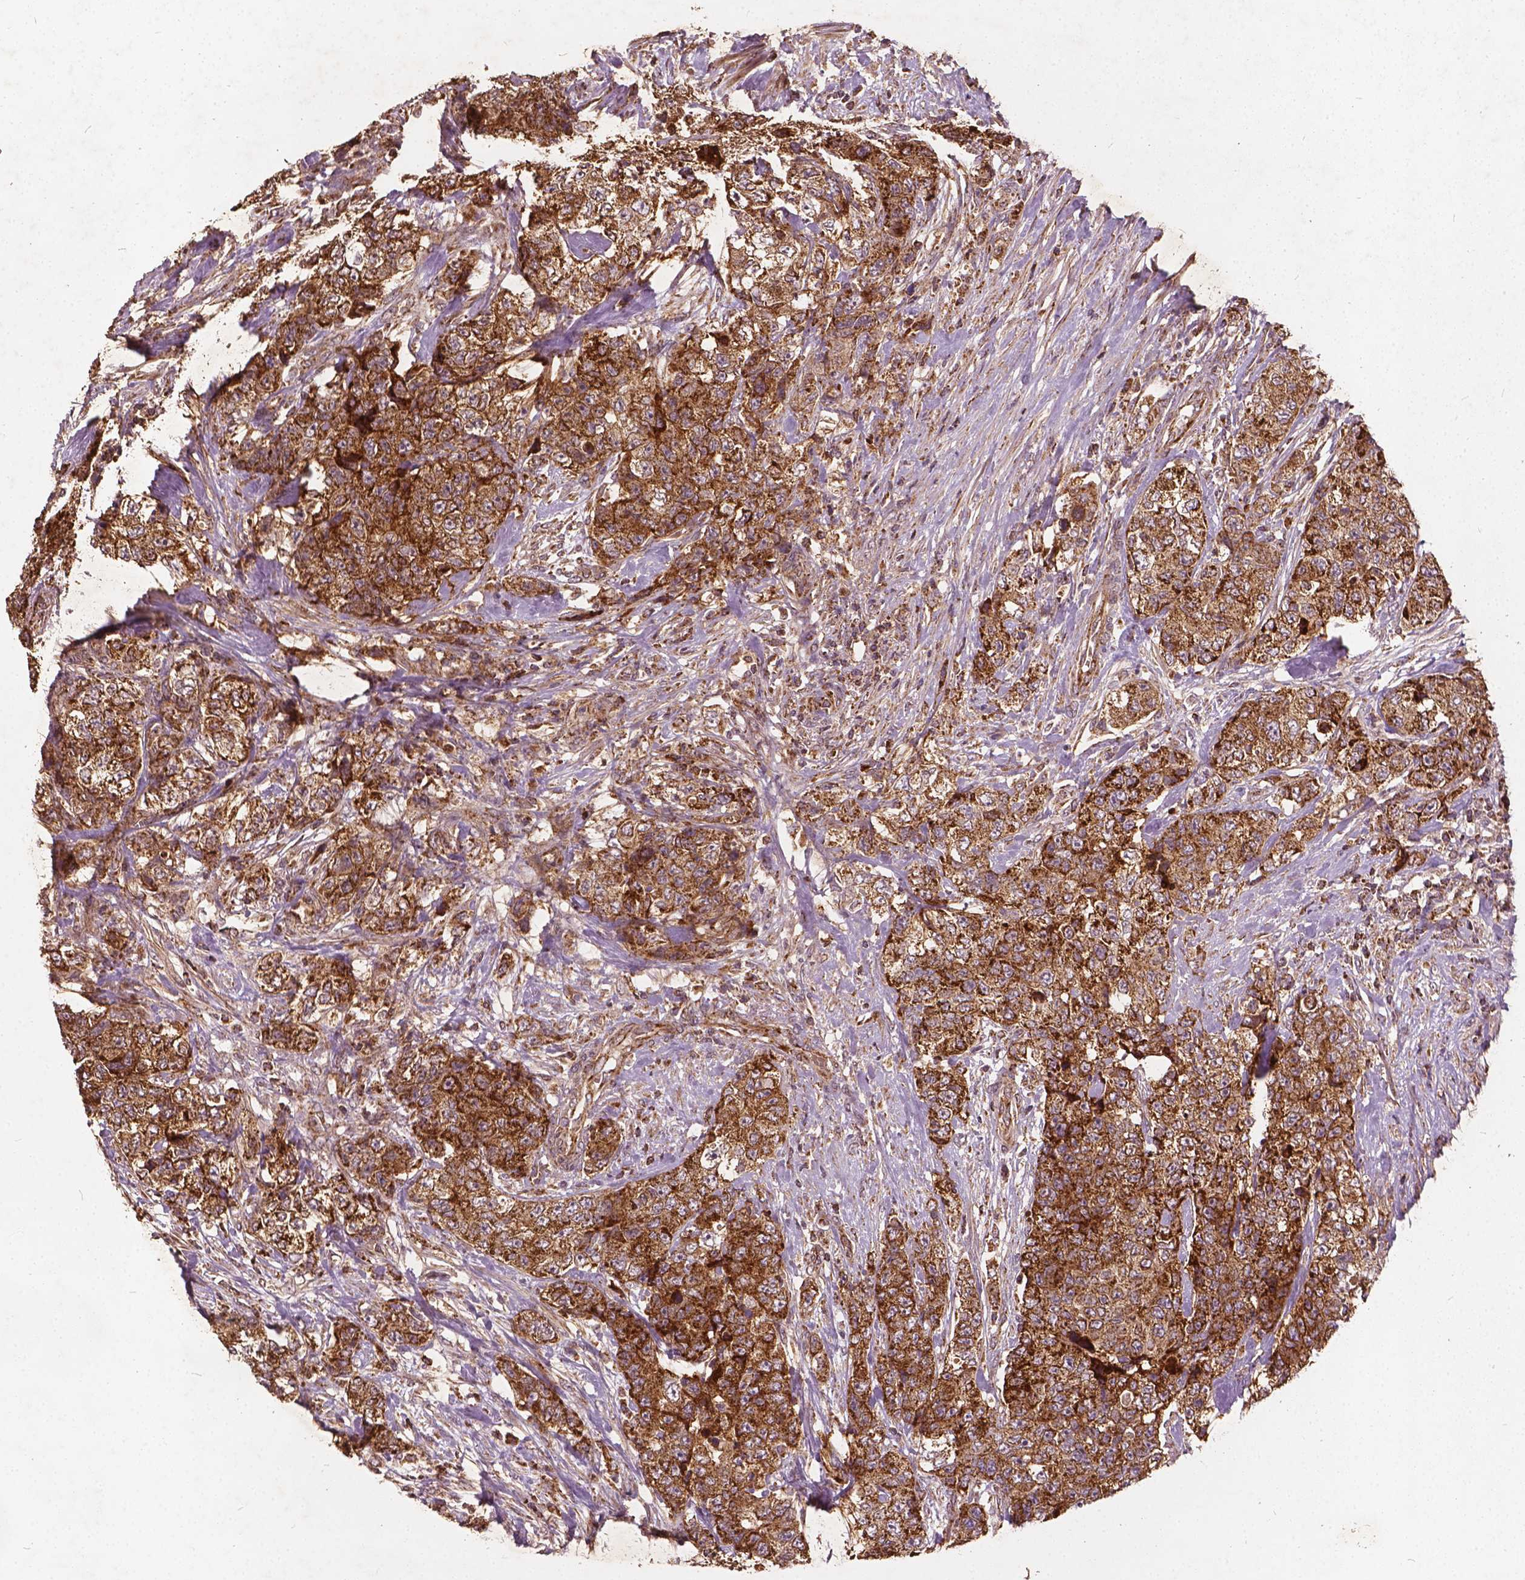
{"staining": {"intensity": "strong", "quantity": ">75%", "location": "cytoplasmic/membranous"}, "tissue": "urothelial cancer", "cell_type": "Tumor cells", "image_type": "cancer", "snomed": [{"axis": "morphology", "description": "Urothelial carcinoma, High grade"}, {"axis": "topography", "description": "Urinary bladder"}], "caption": "Urothelial cancer stained with a protein marker exhibits strong staining in tumor cells.", "gene": "UBXN2A", "patient": {"sex": "female", "age": 78}}